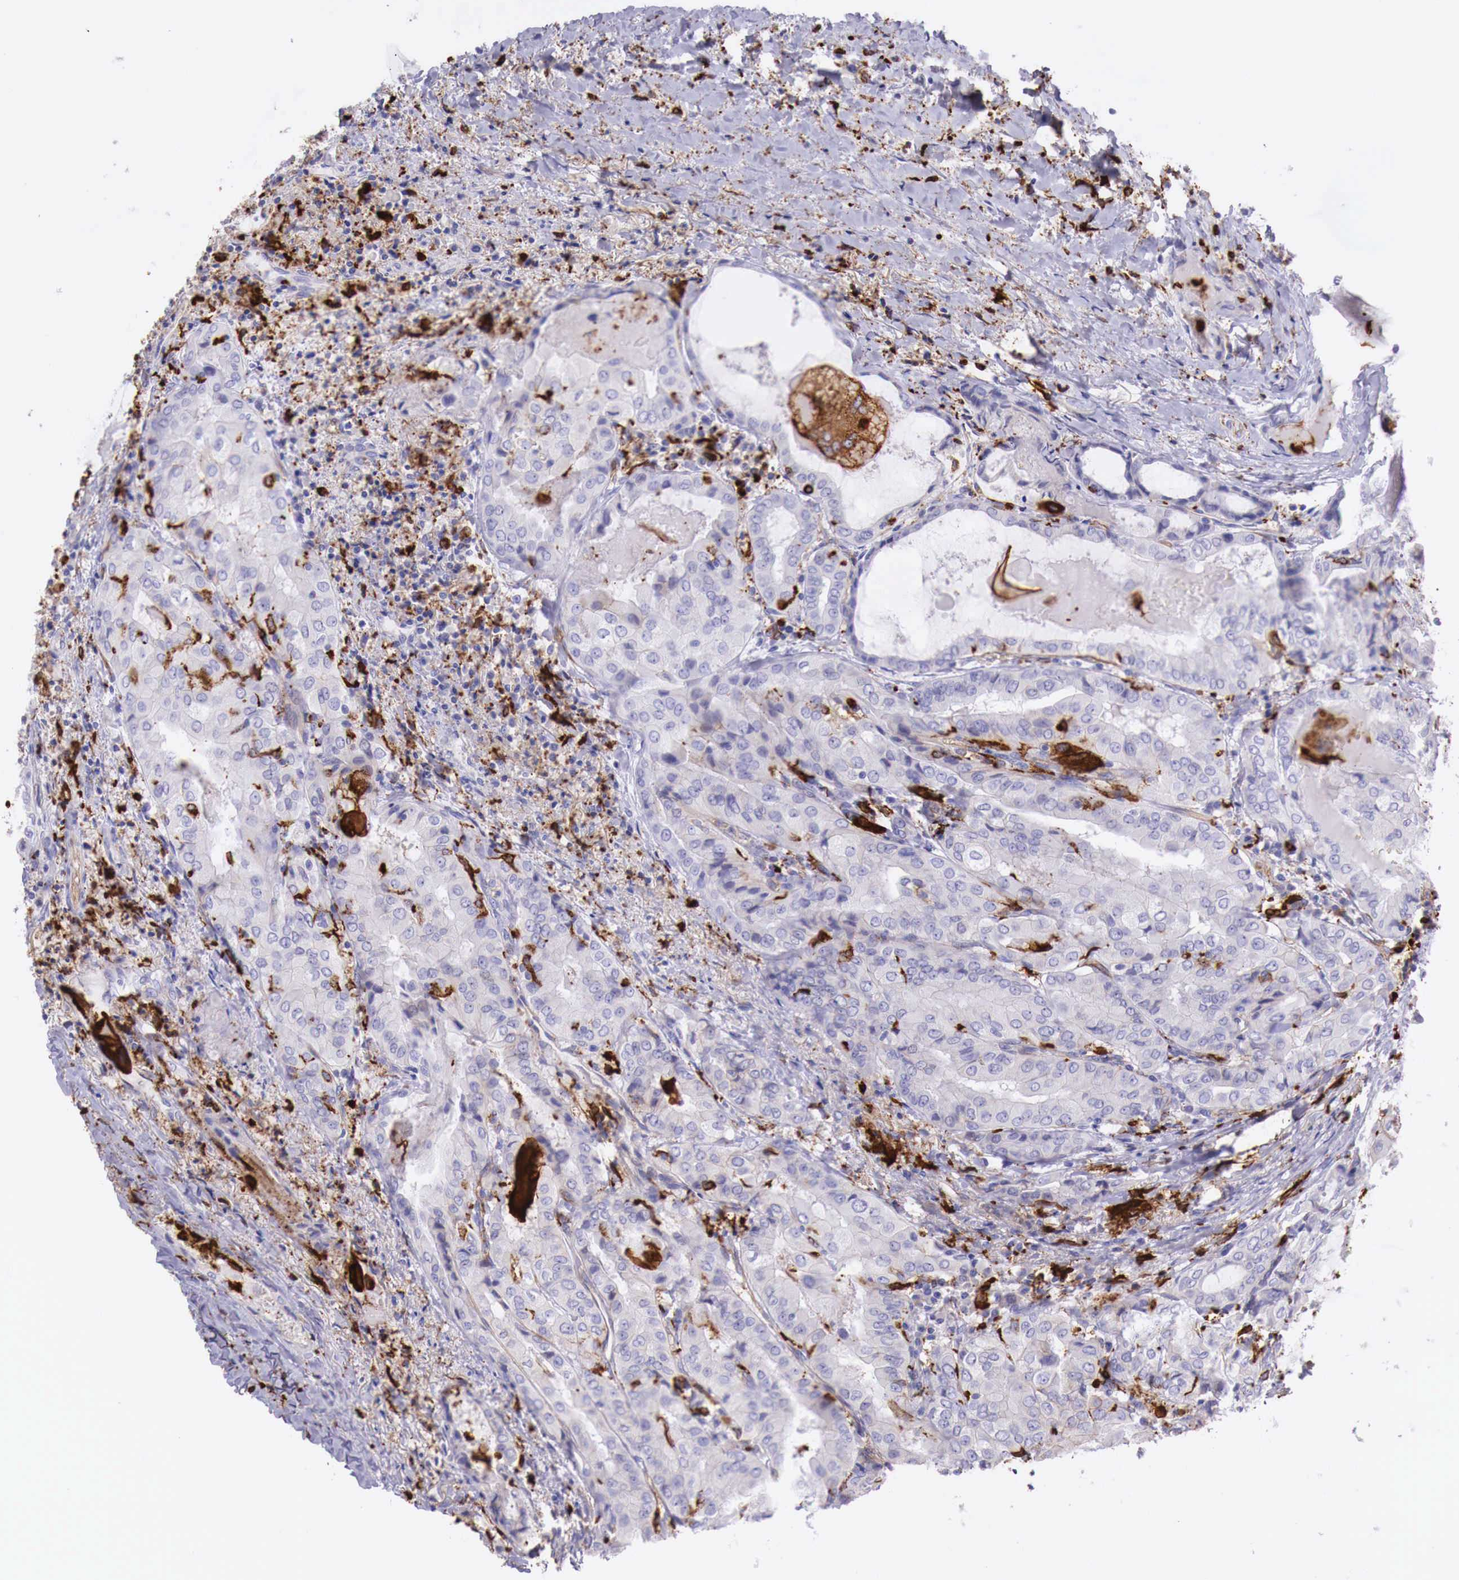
{"staining": {"intensity": "negative", "quantity": "none", "location": "none"}, "tissue": "thyroid cancer", "cell_type": "Tumor cells", "image_type": "cancer", "snomed": [{"axis": "morphology", "description": "Papillary adenocarcinoma, NOS"}, {"axis": "topography", "description": "Thyroid gland"}], "caption": "Immunohistochemistry of human thyroid cancer exhibits no positivity in tumor cells.", "gene": "MSR1", "patient": {"sex": "female", "age": 71}}